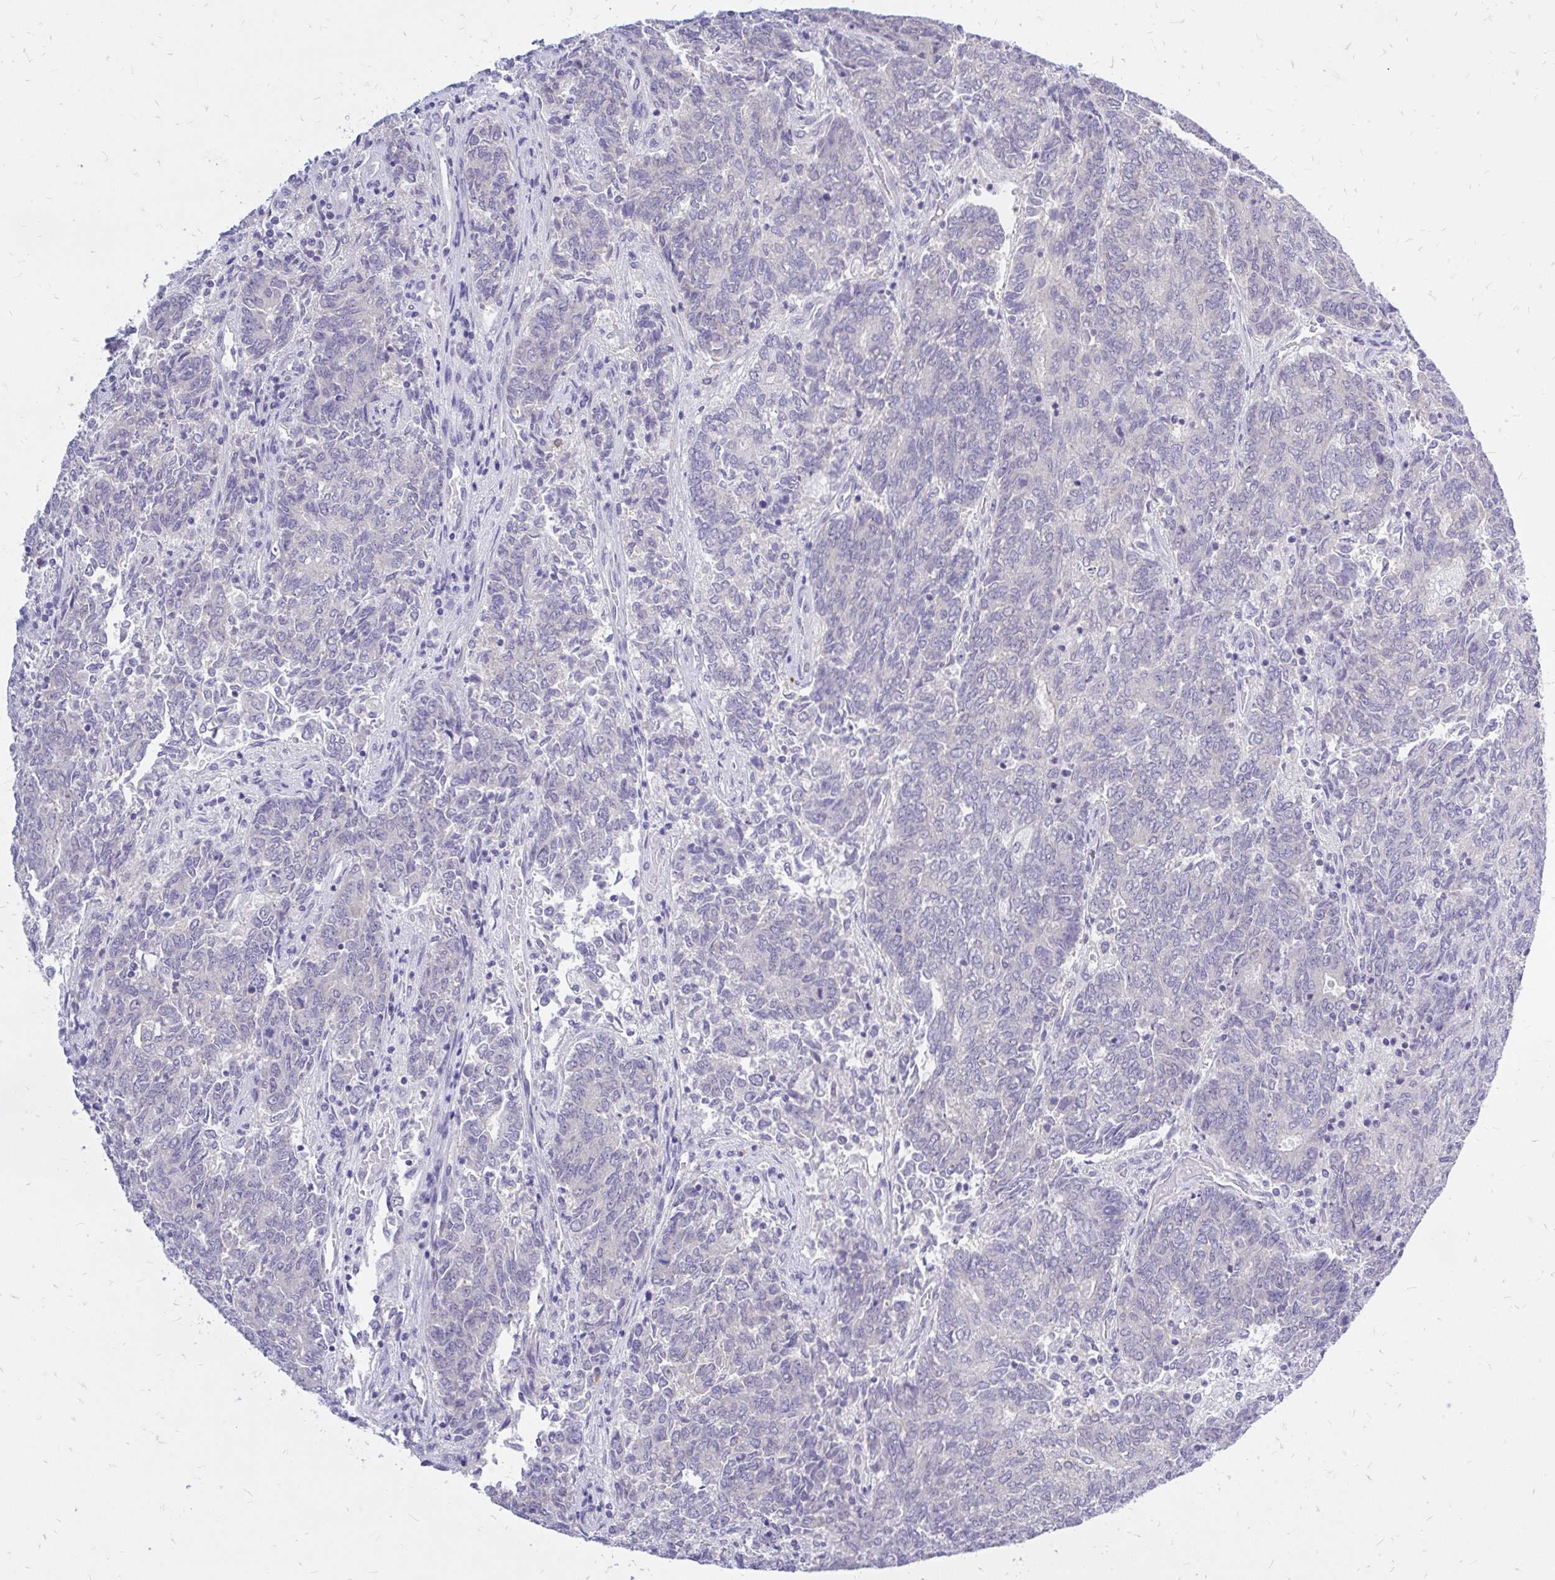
{"staining": {"intensity": "negative", "quantity": "none", "location": "none"}, "tissue": "endometrial cancer", "cell_type": "Tumor cells", "image_type": "cancer", "snomed": [{"axis": "morphology", "description": "Adenocarcinoma, NOS"}, {"axis": "topography", "description": "Endometrium"}], "caption": "A micrograph of human endometrial adenocarcinoma is negative for staining in tumor cells.", "gene": "MAP1LC3A", "patient": {"sex": "female", "age": 80}}